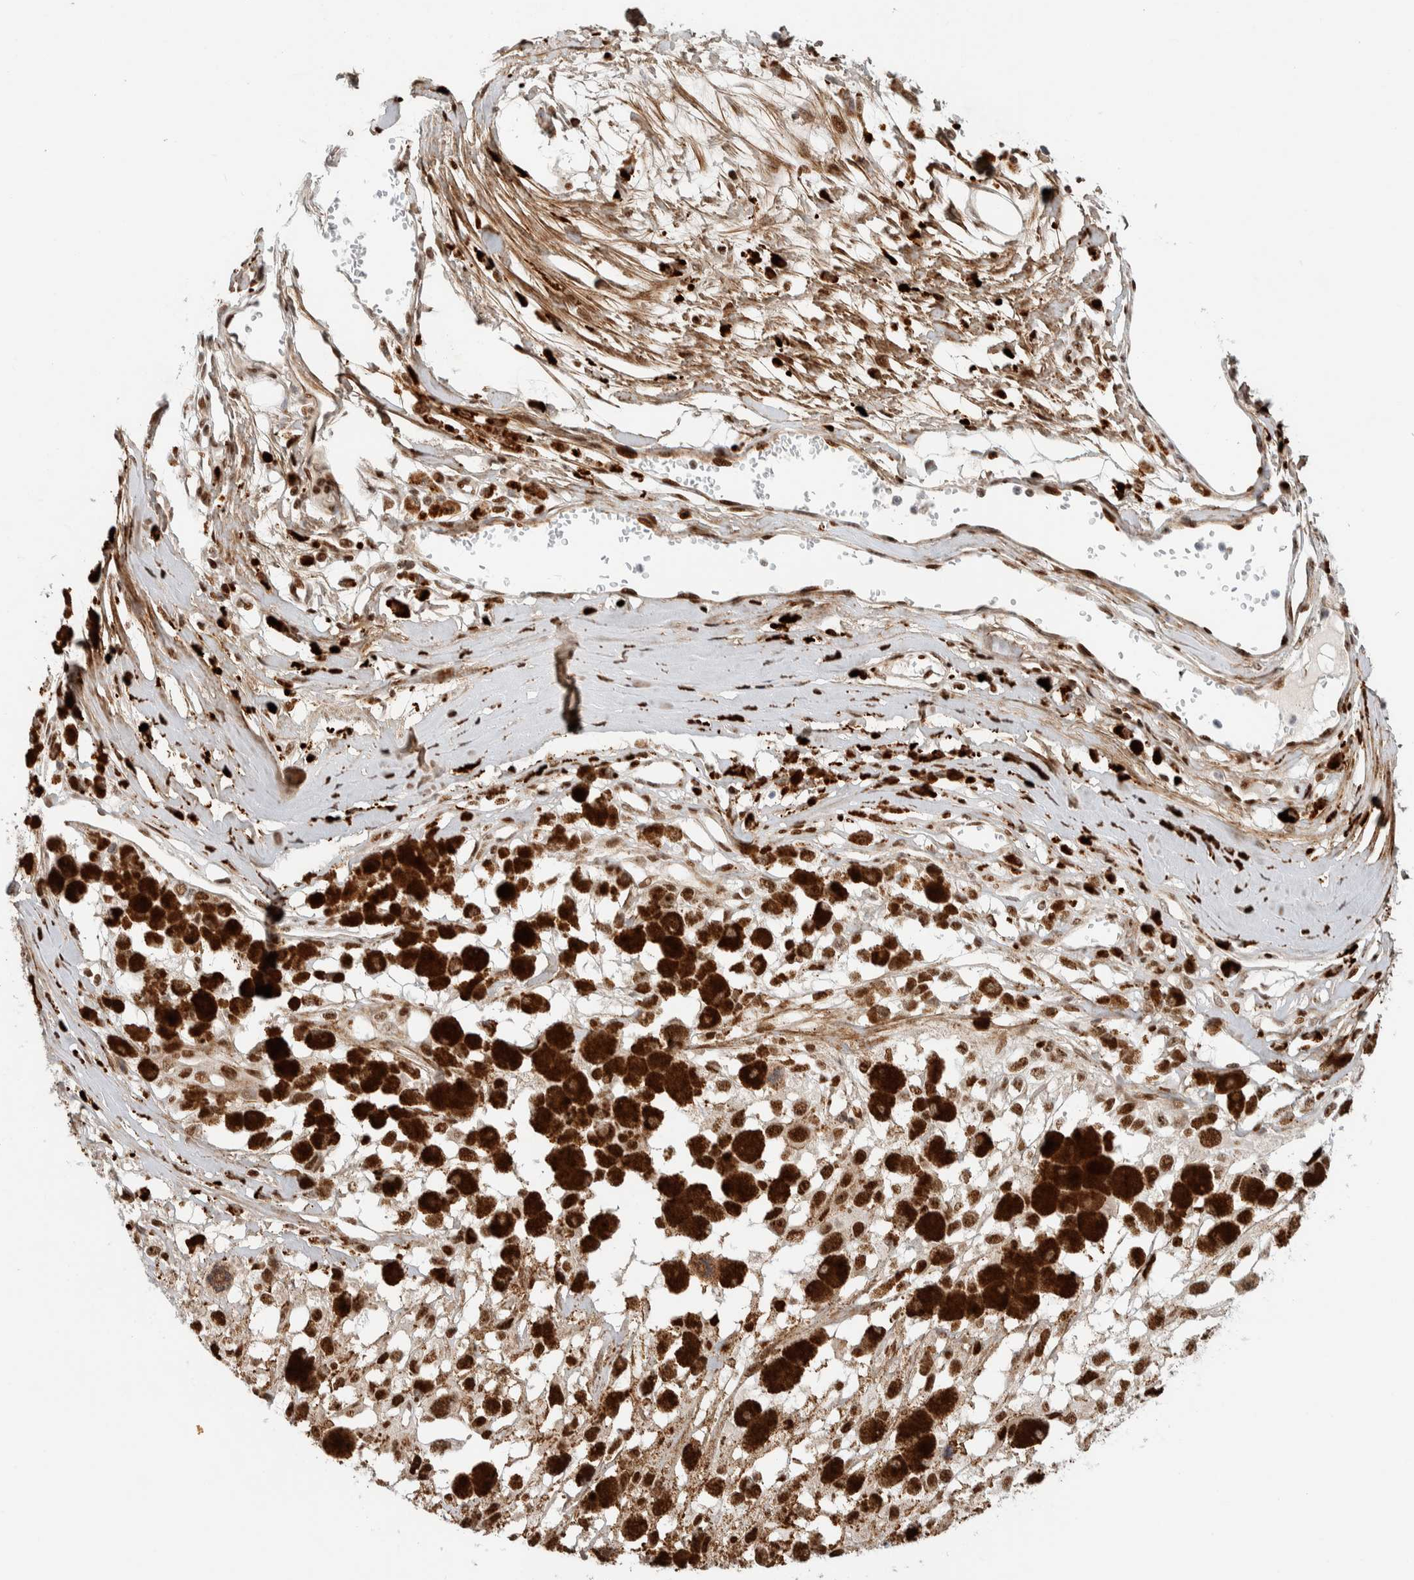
{"staining": {"intensity": "moderate", "quantity": ">75%", "location": "nuclear"}, "tissue": "melanoma", "cell_type": "Tumor cells", "image_type": "cancer", "snomed": [{"axis": "morphology", "description": "Malignant melanoma, Metastatic site"}, {"axis": "topography", "description": "Lymph node"}], "caption": "A medium amount of moderate nuclear staining is identified in about >75% of tumor cells in malignant melanoma (metastatic site) tissue.", "gene": "TSPAN32", "patient": {"sex": "male", "age": 59}}